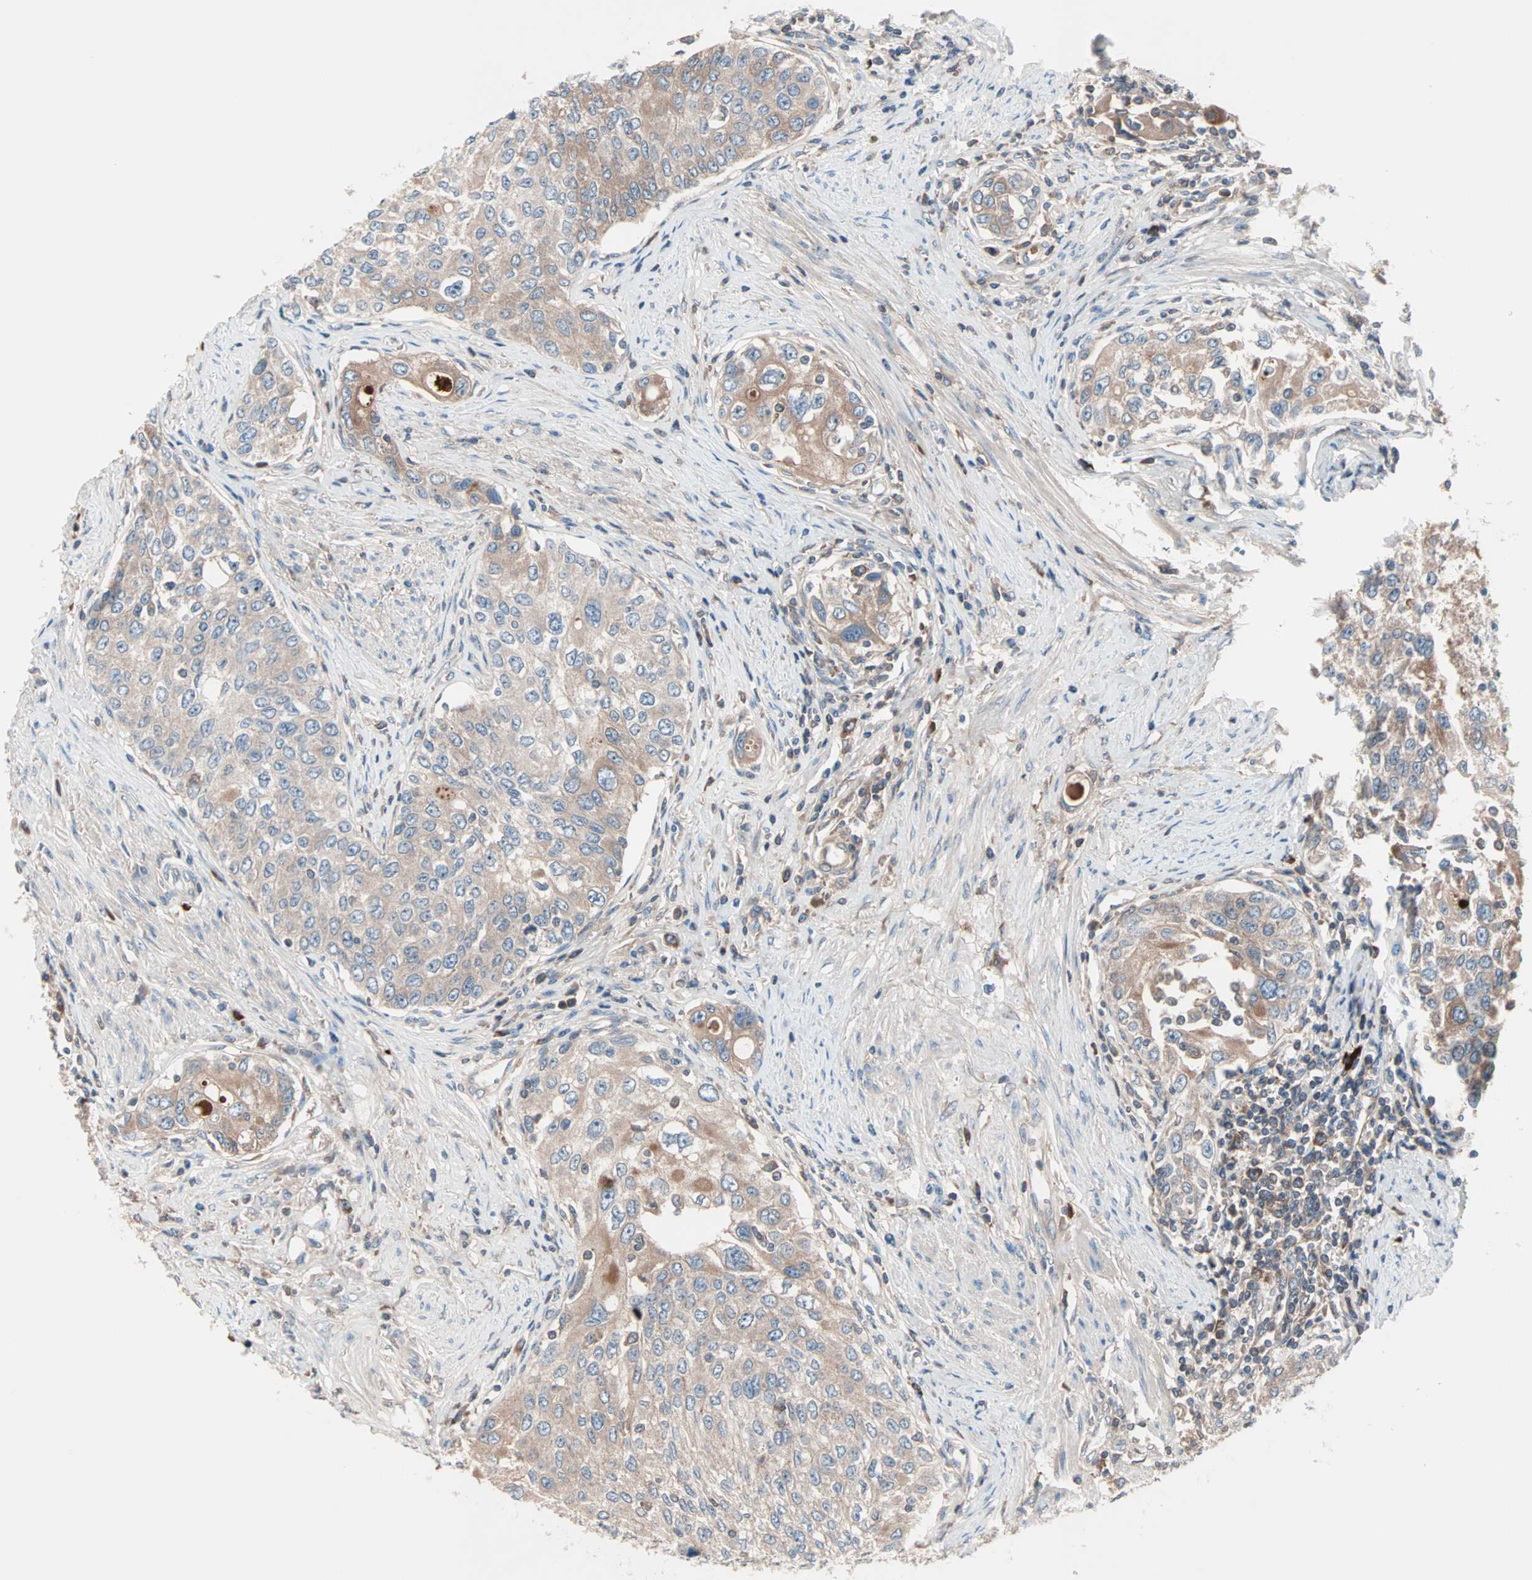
{"staining": {"intensity": "weak", "quantity": ">75%", "location": "cytoplasmic/membranous"}, "tissue": "urothelial cancer", "cell_type": "Tumor cells", "image_type": "cancer", "snomed": [{"axis": "morphology", "description": "Urothelial carcinoma, High grade"}, {"axis": "topography", "description": "Urinary bladder"}], "caption": "High-magnification brightfield microscopy of urothelial cancer stained with DAB (3,3'-diaminobenzidine) (brown) and counterstained with hematoxylin (blue). tumor cells exhibit weak cytoplasmic/membranous positivity is seen in approximately>75% of cells.", "gene": "CAD", "patient": {"sex": "female", "age": 56}}